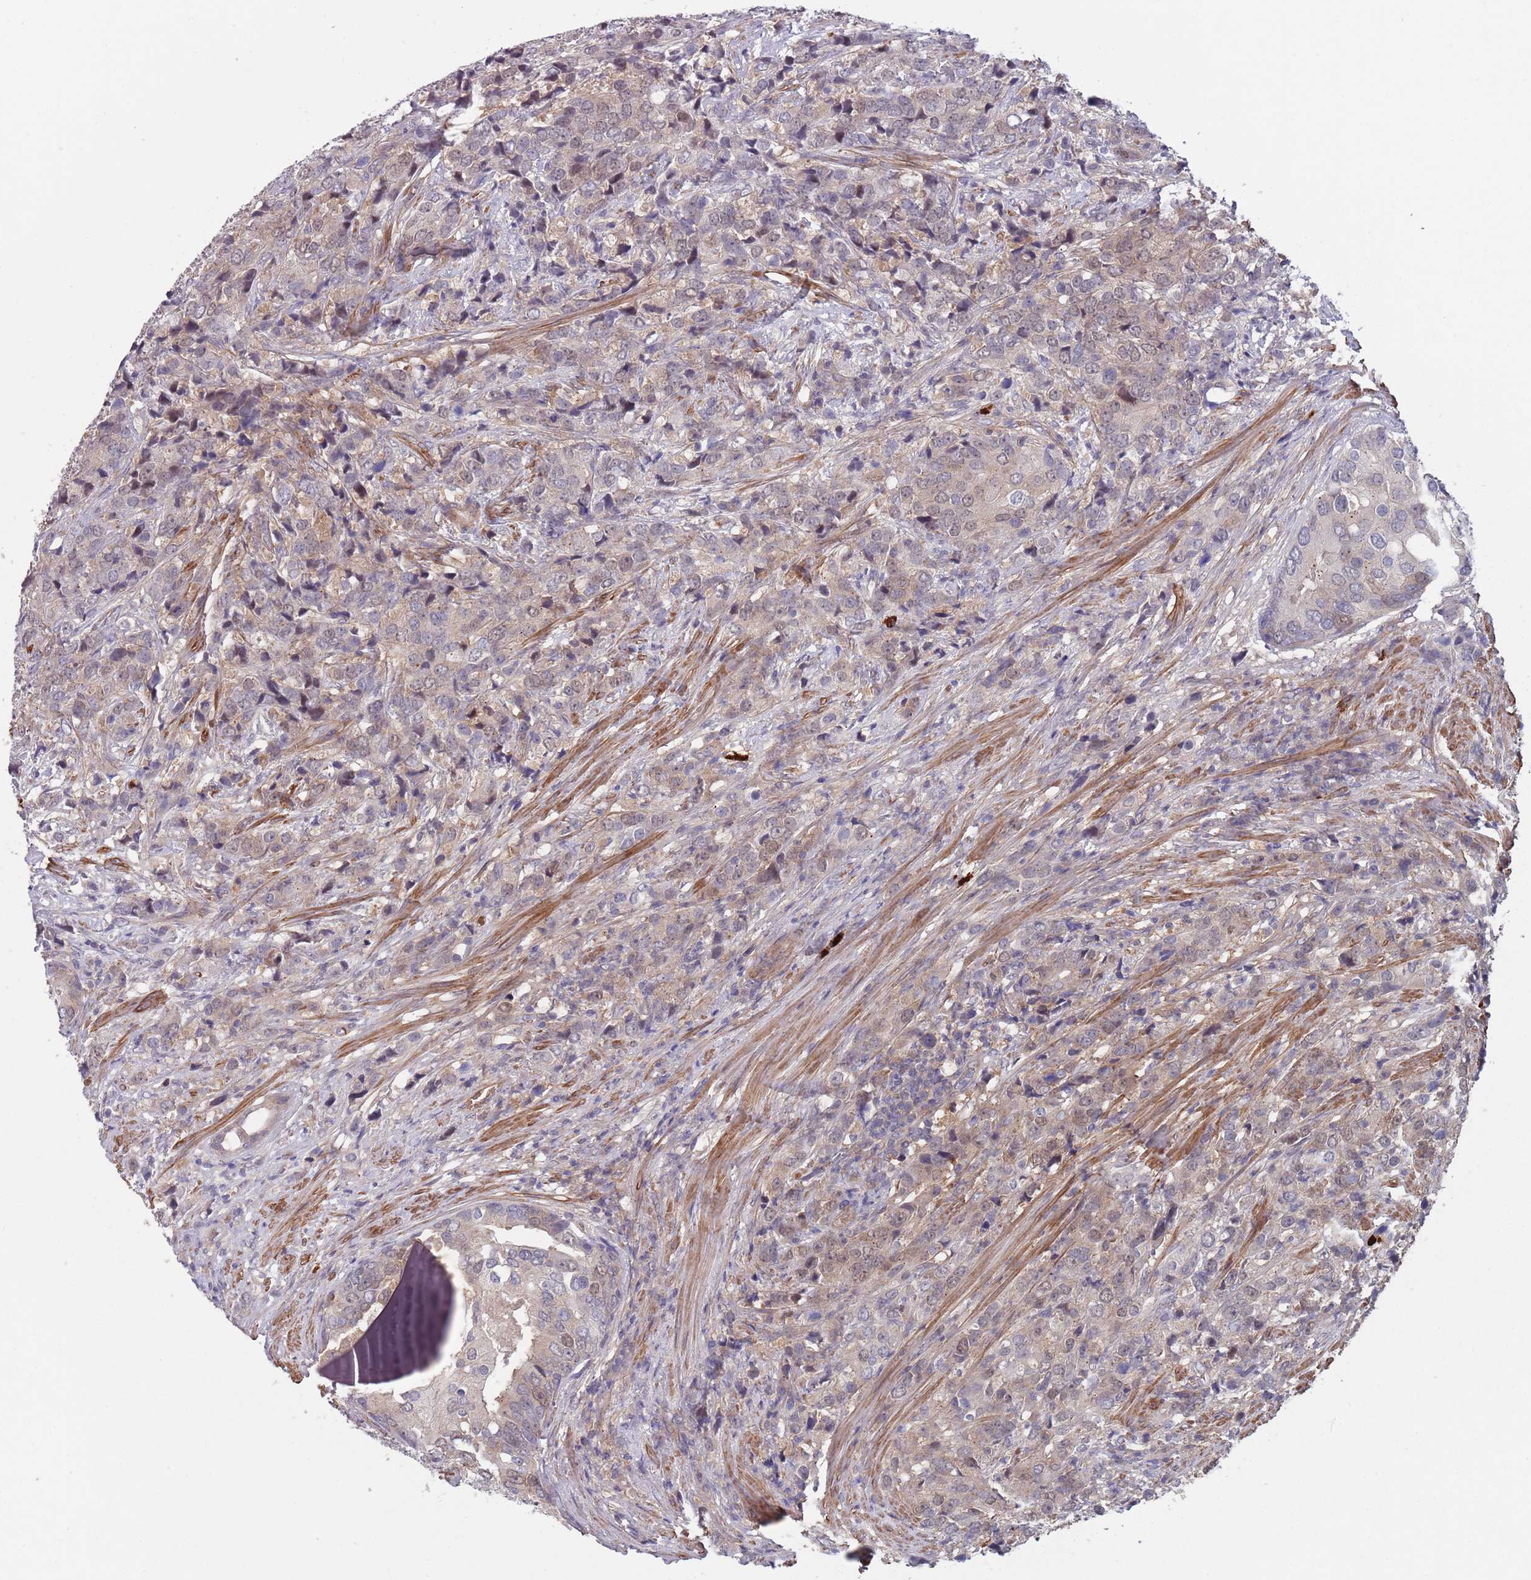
{"staining": {"intensity": "weak", "quantity": "<25%", "location": "cytoplasmic/membranous,nuclear"}, "tissue": "prostate cancer", "cell_type": "Tumor cells", "image_type": "cancer", "snomed": [{"axis": "morphology", "description": "Adenocarcinoma, High grade"}, {"axis": "topography", "description": "Prostate"}], "caption": "Photomicrograph shows no protein expression in tumor cells of prostate adenocarcinoma (high-grade) tissue. (DAB immunohistochemistry with hematoxylin counter stain).", "gene": "CLNS1A", "patient": {"sex": "male", "age": 62}}